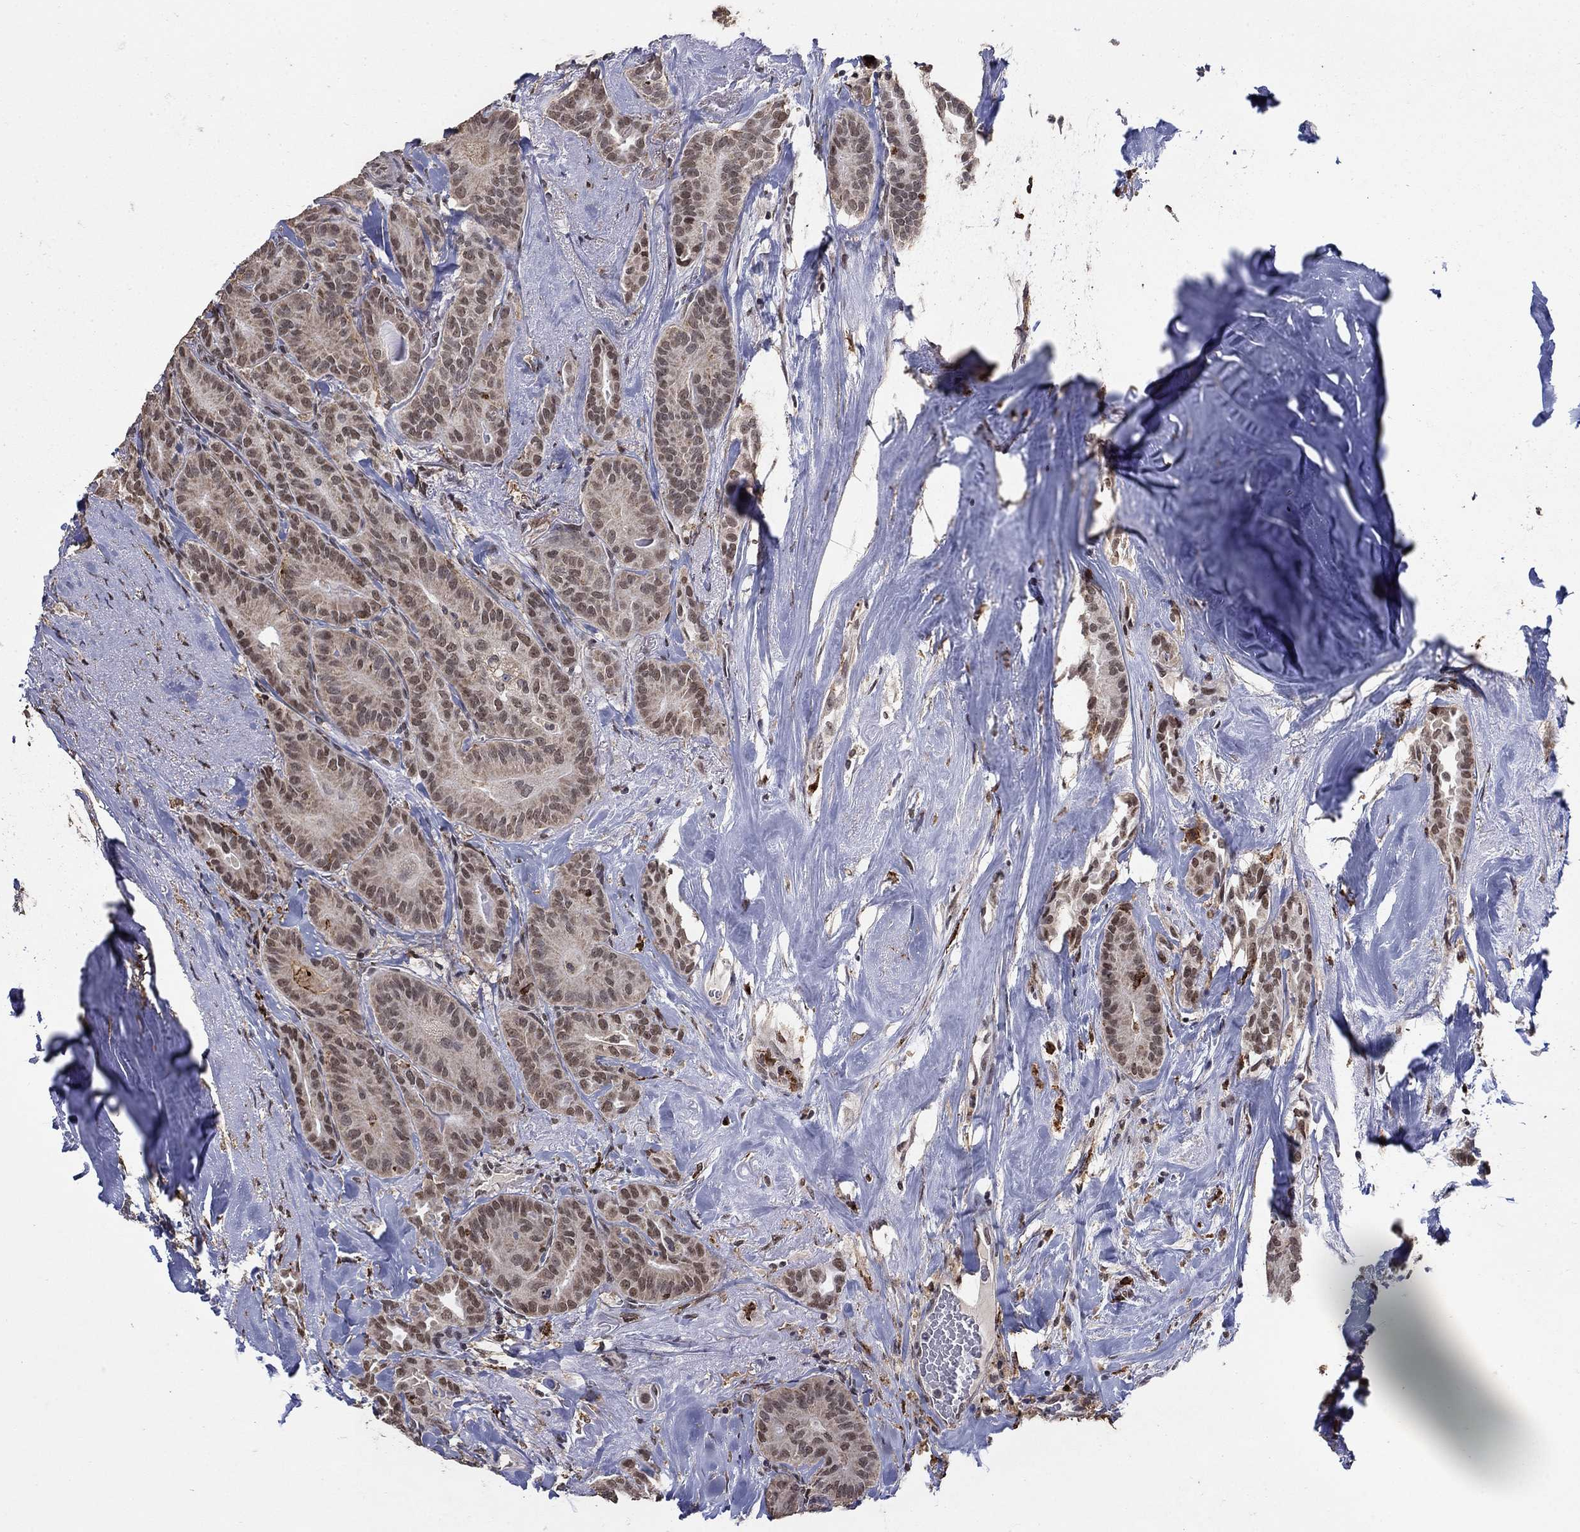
{"staining": {"intensity": "weak", "quantity": "25%-75%", "location": "nuclear"}, "tissue": "thyroid cancer", "cell_type": "Tumor cells", "image_type": "cancer", "snomed": [{"axis": "morphology", "description": "Papillary adenocarcinoma, NOS"}, {"axis": "topography", "description": "Thyroid gland"}], "caption": "Protein expression analysis of thyroid cancer (papillary adenocarcinoma) exhibits weak nuclear expression in approximately 25%-75% of tumor cells.", "gene": "GRIA3", "patient": {"sex": "male", "age": 61}}